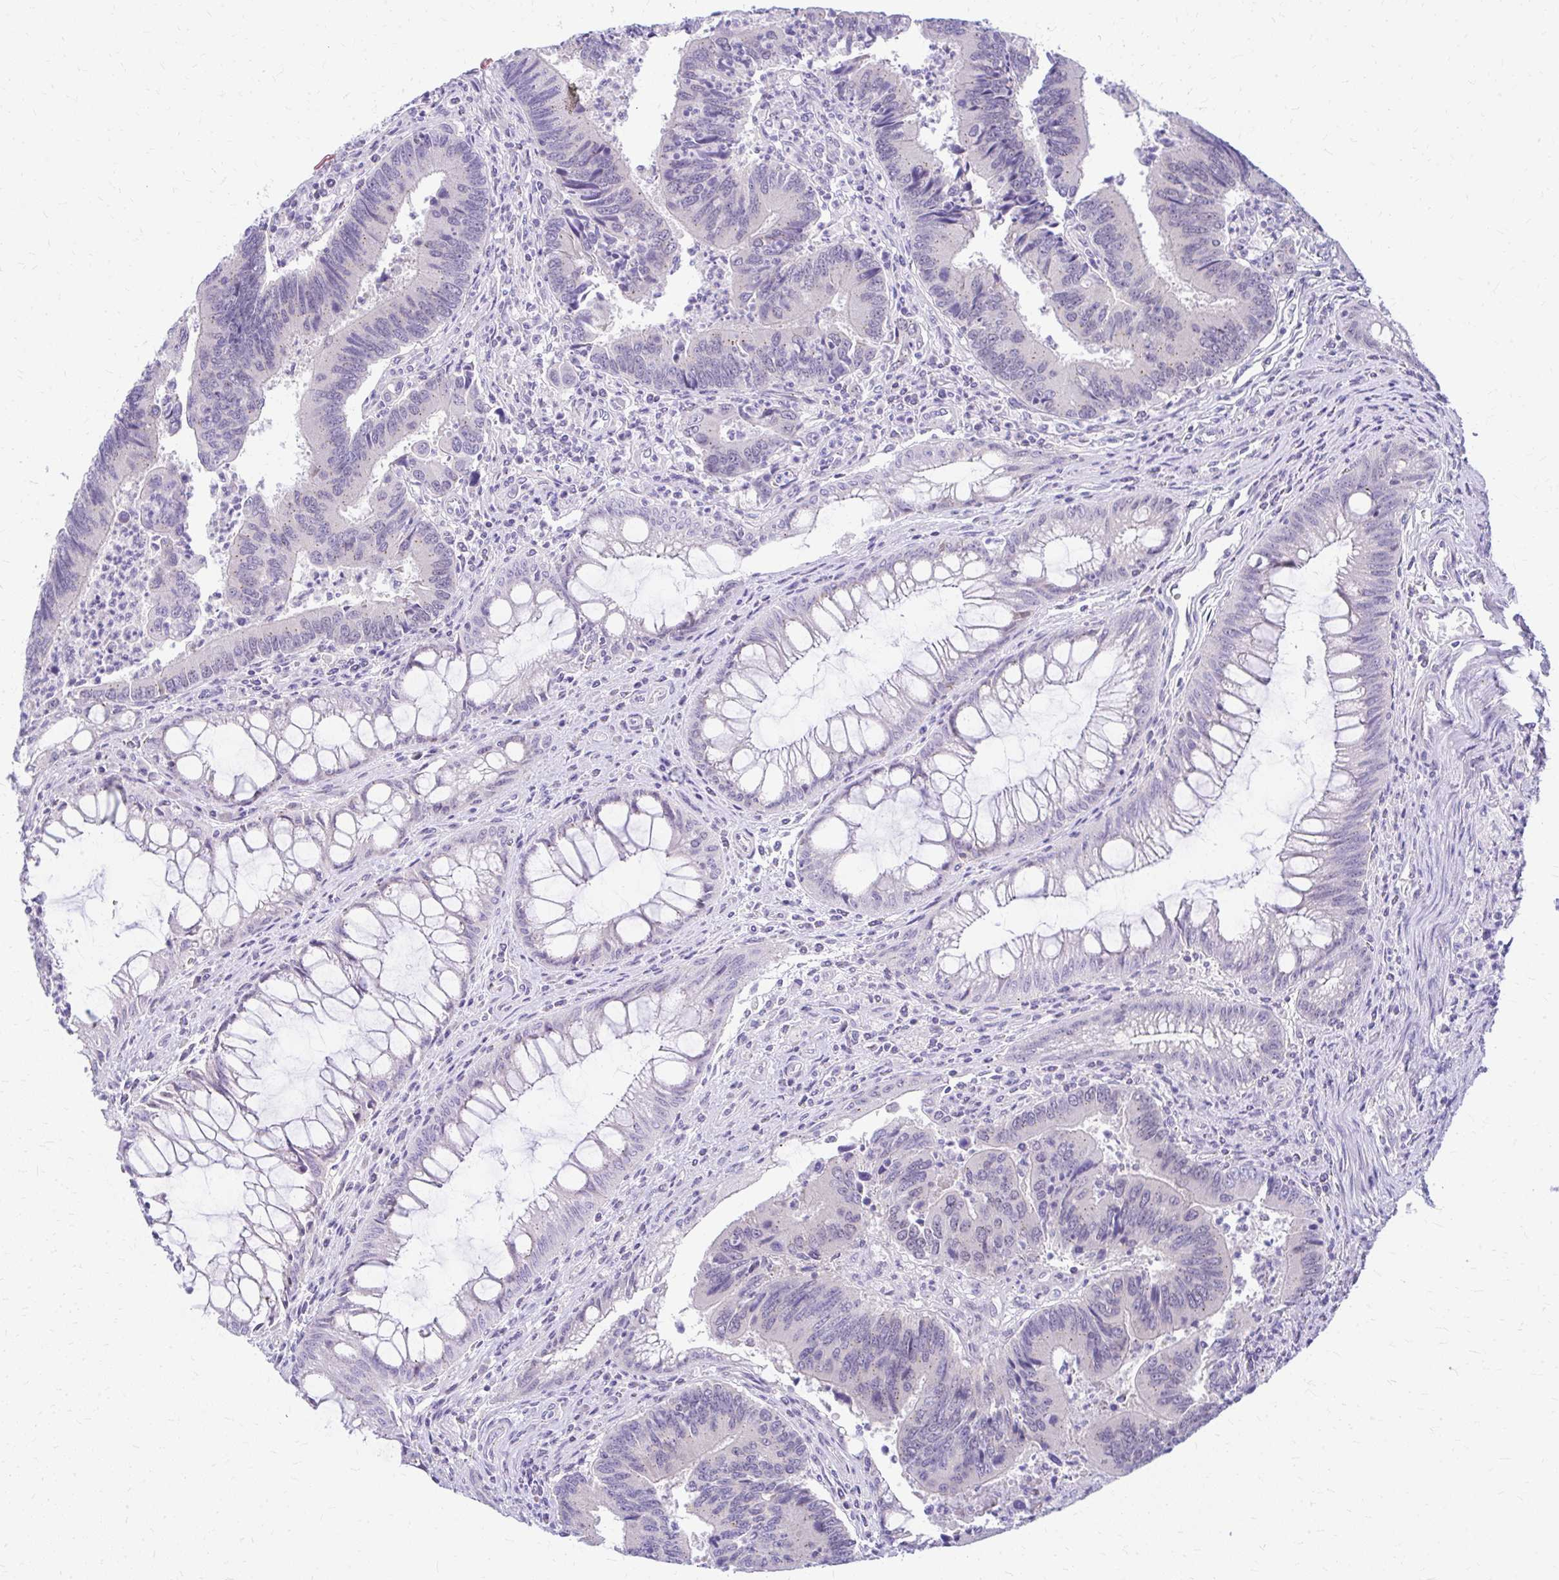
{"staining": {"intensity": "weak", "quantity": "<25%", "location": "nuclear"}, "tissue": "colorectal cancer", "cell_type": "Tumor cells", "image_type": "cancer", "snomed": [{"axis": "morphology", "description": "Adenocarcinoma, NOS"}, {"axis": "topography", "description": "Colon"}], "caption": "IHC micrograph of colorectal adenocarcinoma stained for a protein (brown), which reveals no staining in tumor cells.", "gene": "RADIL", "patient": {"sex": "female", "age": 67}}